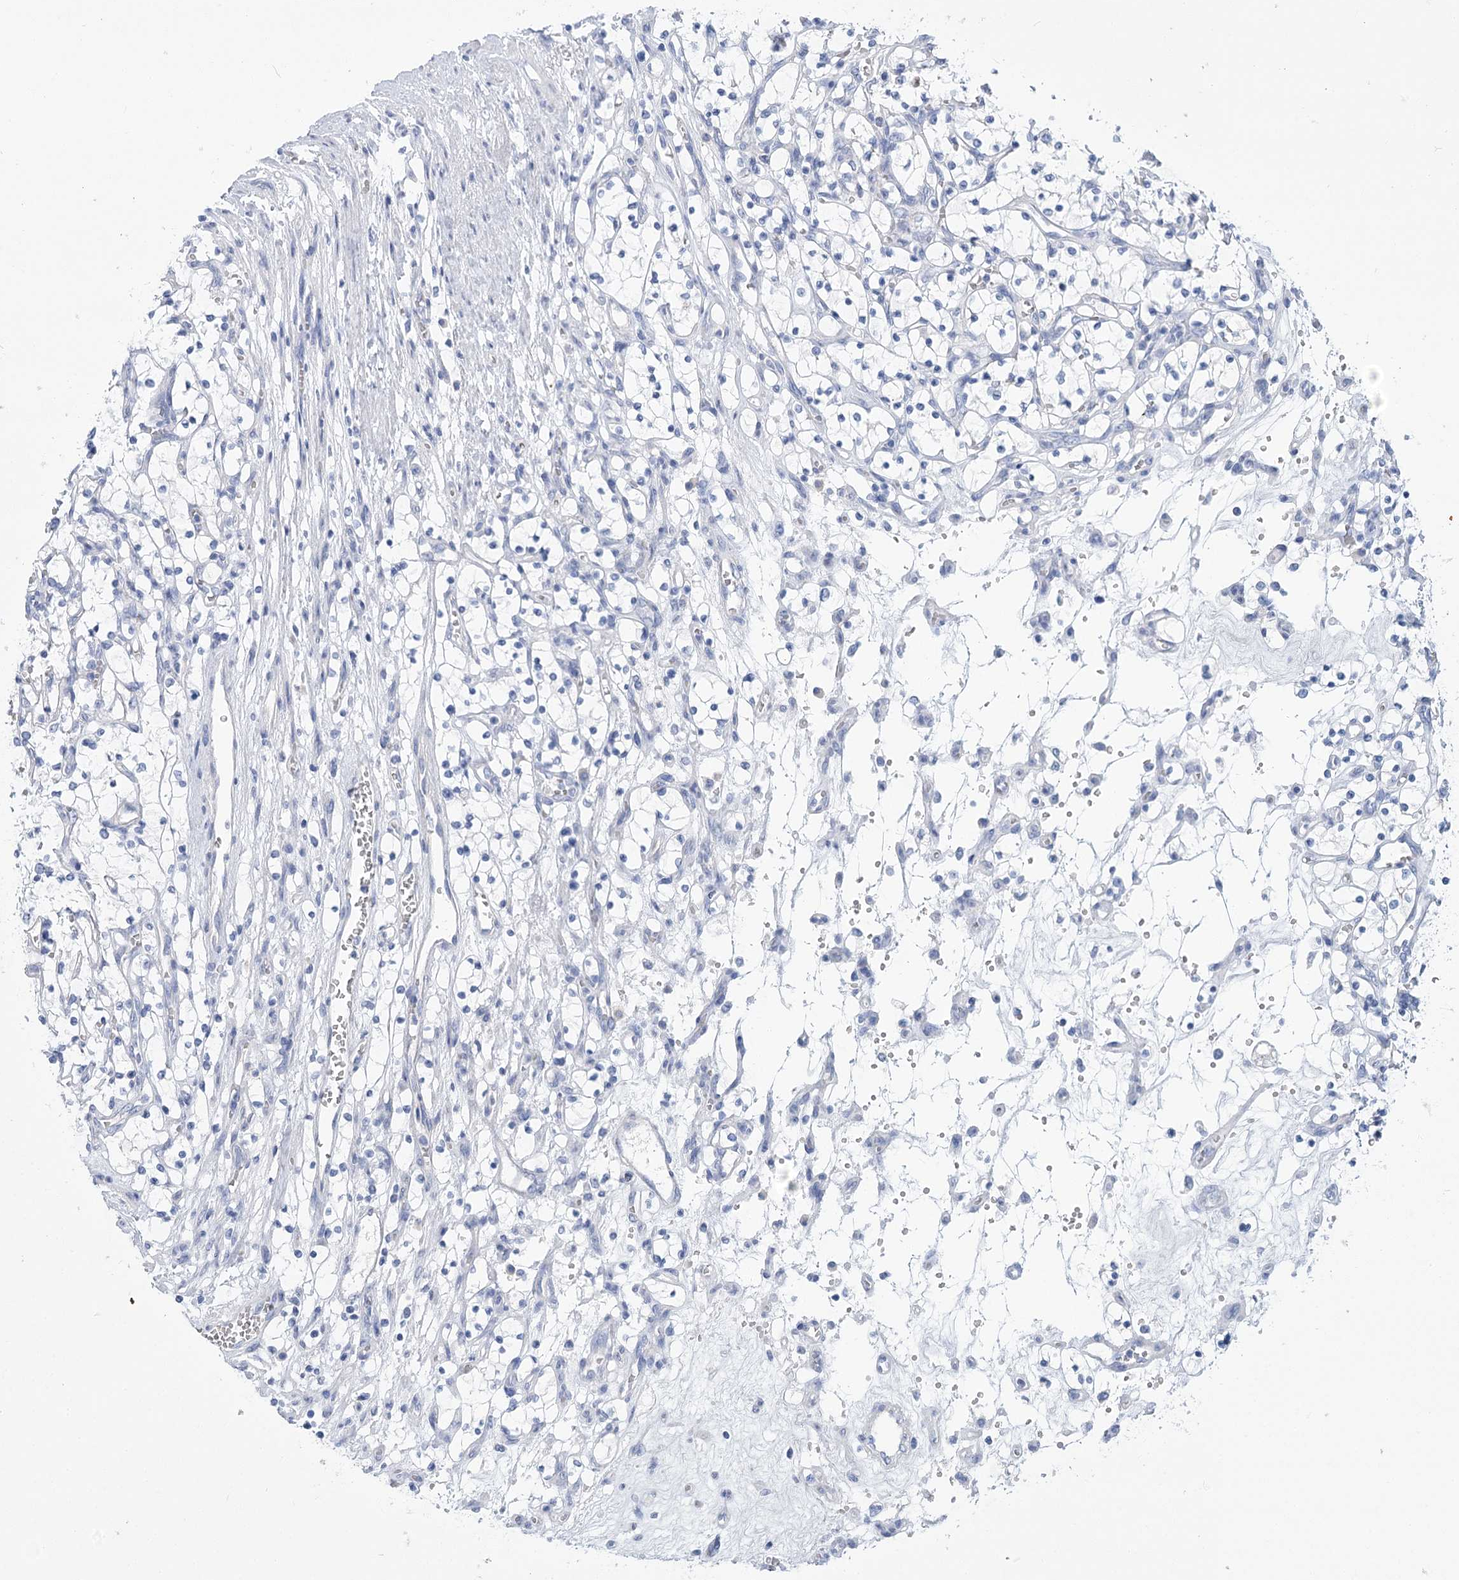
{"staining": {"intensity": "negative", "quantity": "none", "location": "none"}, "tissue": "renal cancer", "cell_type": "Tumor cells", "image_type": "cancer", "snomed": [{"axis": "morphology", "description": "Adenocarcinoma, NOS"}, {"axis": "topography", "description": "Kidney"}], "caption": "This photomicrograph is of adenocarcinoma (renal) stained with IHC to label a protein in brown with the nuclei are counter-stained blue. There is no expression in tumor cells.", "gene": "SLC9A3", "patient": {"sex": "female", "age": 69}}